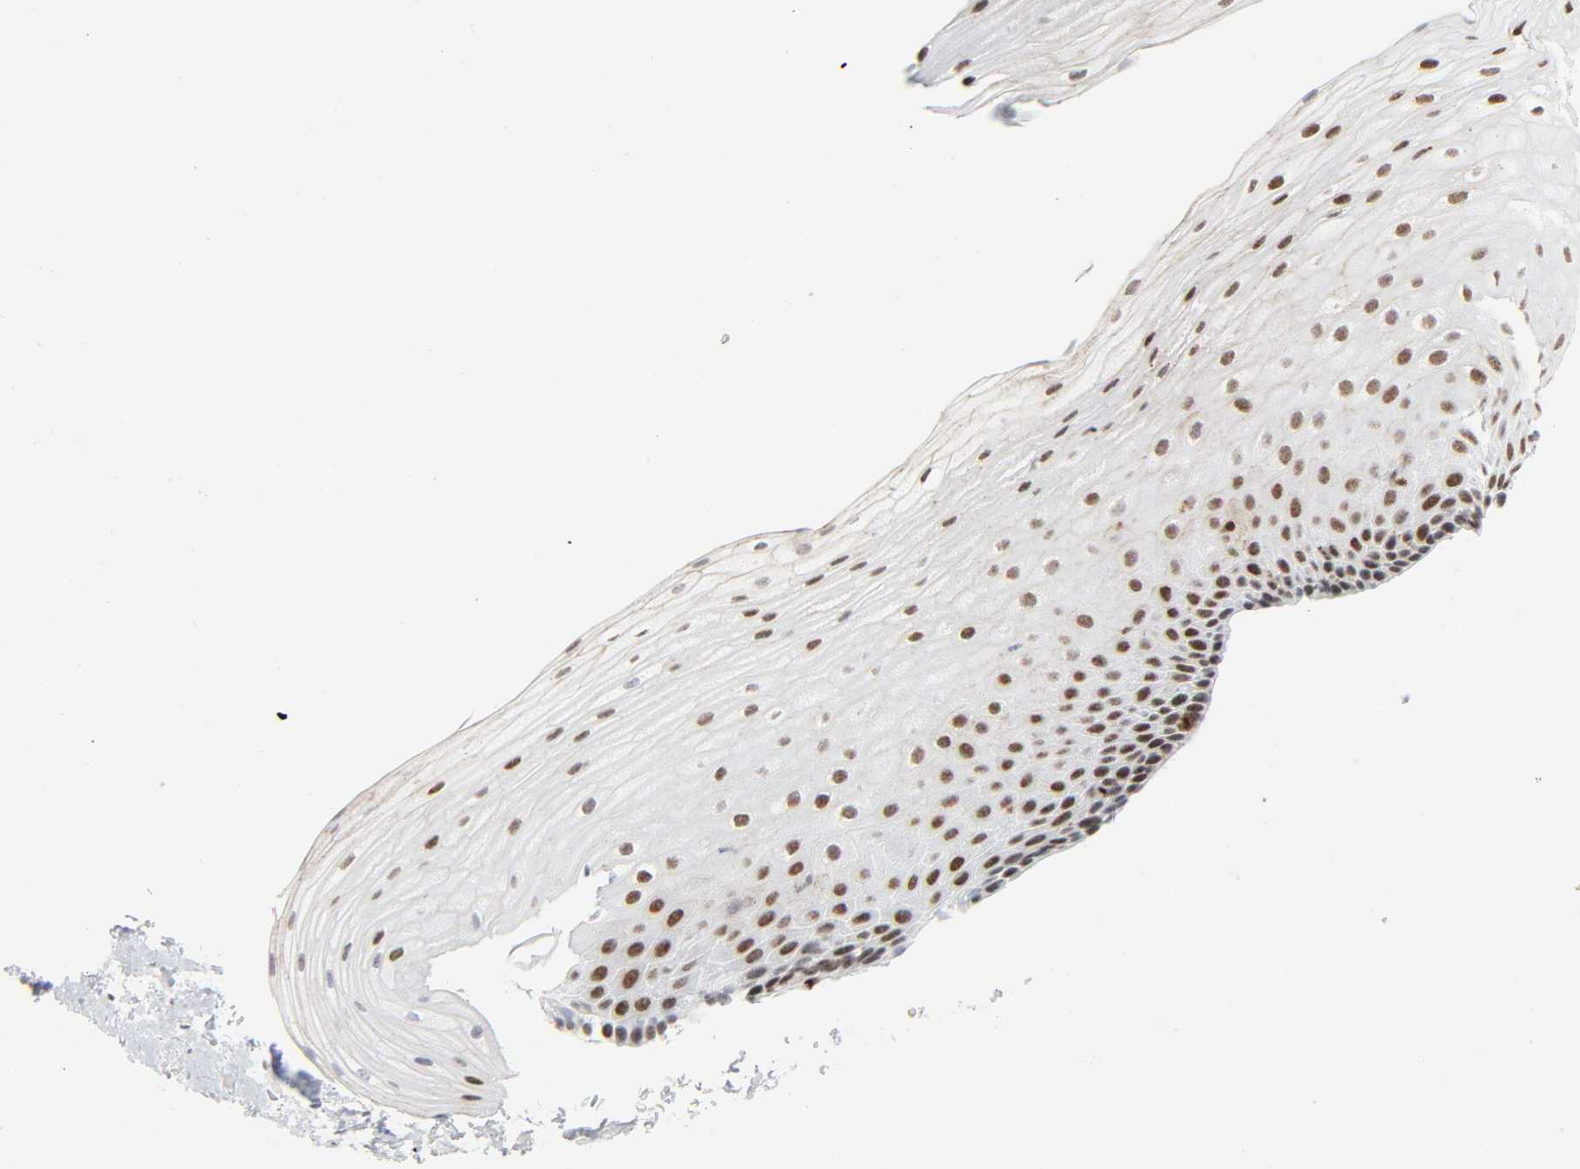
{"staining": {"intensity": "moderate", "quantity": "25%-75%", "location": "nuclear"}, "tissue": "esophagus", "cell_type": "Squamous epithelial cells", "image_type": "normal", "snomed": [{"axis": "morphology", "description": "Normal tissue, NOS"}, {"axis": "topography", "description": "Esophagus"}], "caption": "Immunohistochemistry (IHC) (DAB (3,3'-diaminobenzidine)) staining of unremarkable human esophagus shows moderate nuclear protein positivity in about 25%-75% of squamous epithelial cells. (DAB (3,3'-diaminobenzidine) IHC, brown staining for protein, blue staining for nuclei).", "gene": "WAS", "patient": {"sex": "female", "age": 70}}